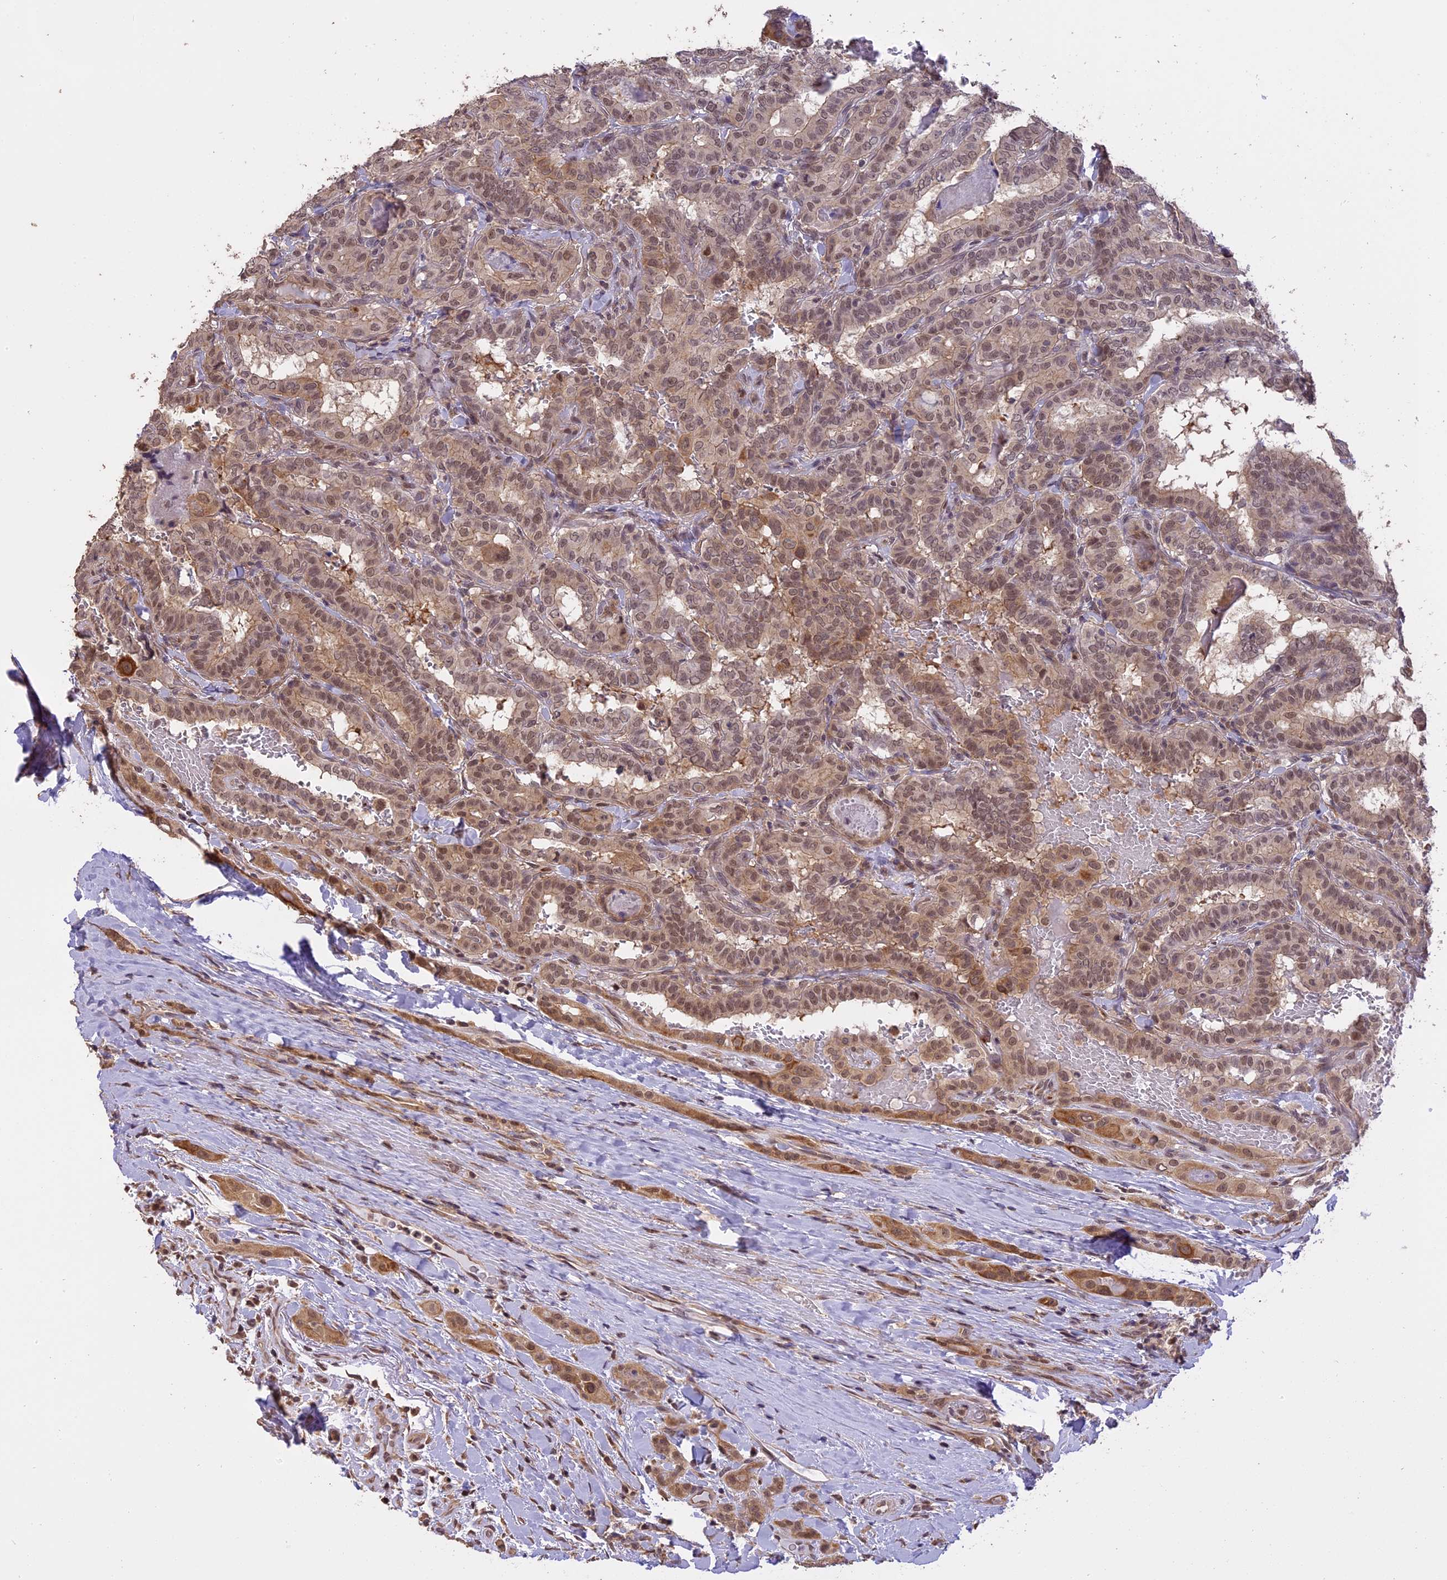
{"staining": {"intensity": "moderate", "quantity": ">75%", "location": "nuclear"}, "tissue": "thyroid cancer", "cell_type": "Tumor cells", "image_type": "cancer", "snomed": [{"axis": "morphology", "description": "Papillary adenocarcinoma, NOS"}, {"axis": "topography", "description": "Thyroid gland"}], "caption": "About >75% of tumor cells in thyroid papillary adenocarcinoma display moderate nuclear protein expression as visualized by brown immunohistochemical staining.", "gene": "TIGD7", "patient": {"sex": "female", "age": 72}}